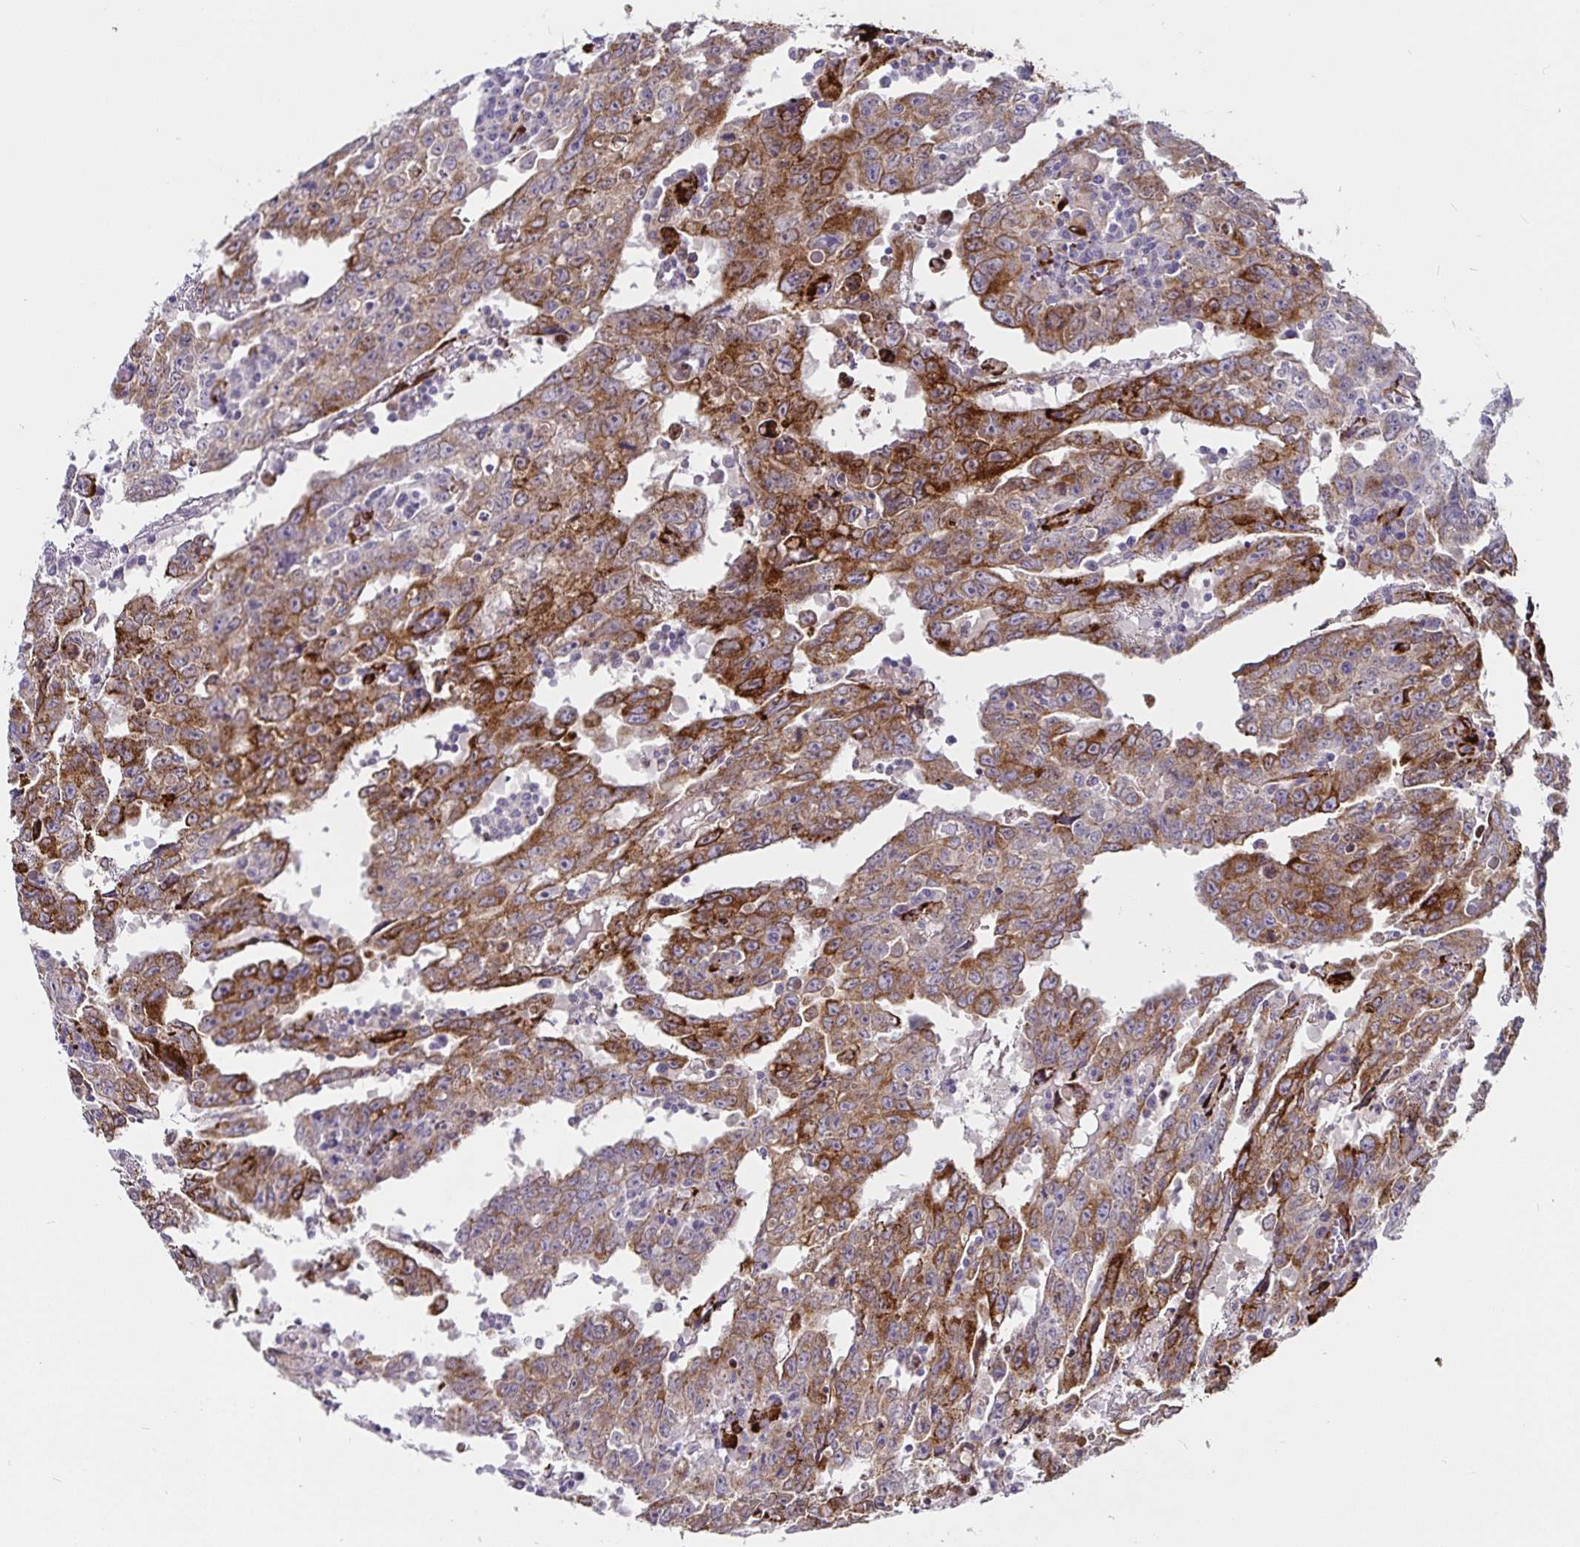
{"staining": {"intensity": "strong", "quantity": "25%-75%", "location": "cytoplasmic/membranous"}, "tissue": "testis cancer", "cell_type": "Tumor cells", "image_type": "cancer", "snomed": [{"axis": "morphology", "description": "Carcinoma, Embryonal, NOS"}, {"axis": "topography", "description": "Testis"}], "caption": "Immunohistochemical staining of embryonal carcinoma (testis) exhibits high levels of strong cytoplasmic/membranous protein positivity in approximately 25%-75% of tumor cells. (DAB (3,3'-diaminobenzidine) IHC, brown staining for protein, blue staining for nuclei).", "gene": "P4HA2", "patient": {"sex": "male", "age": 22}}